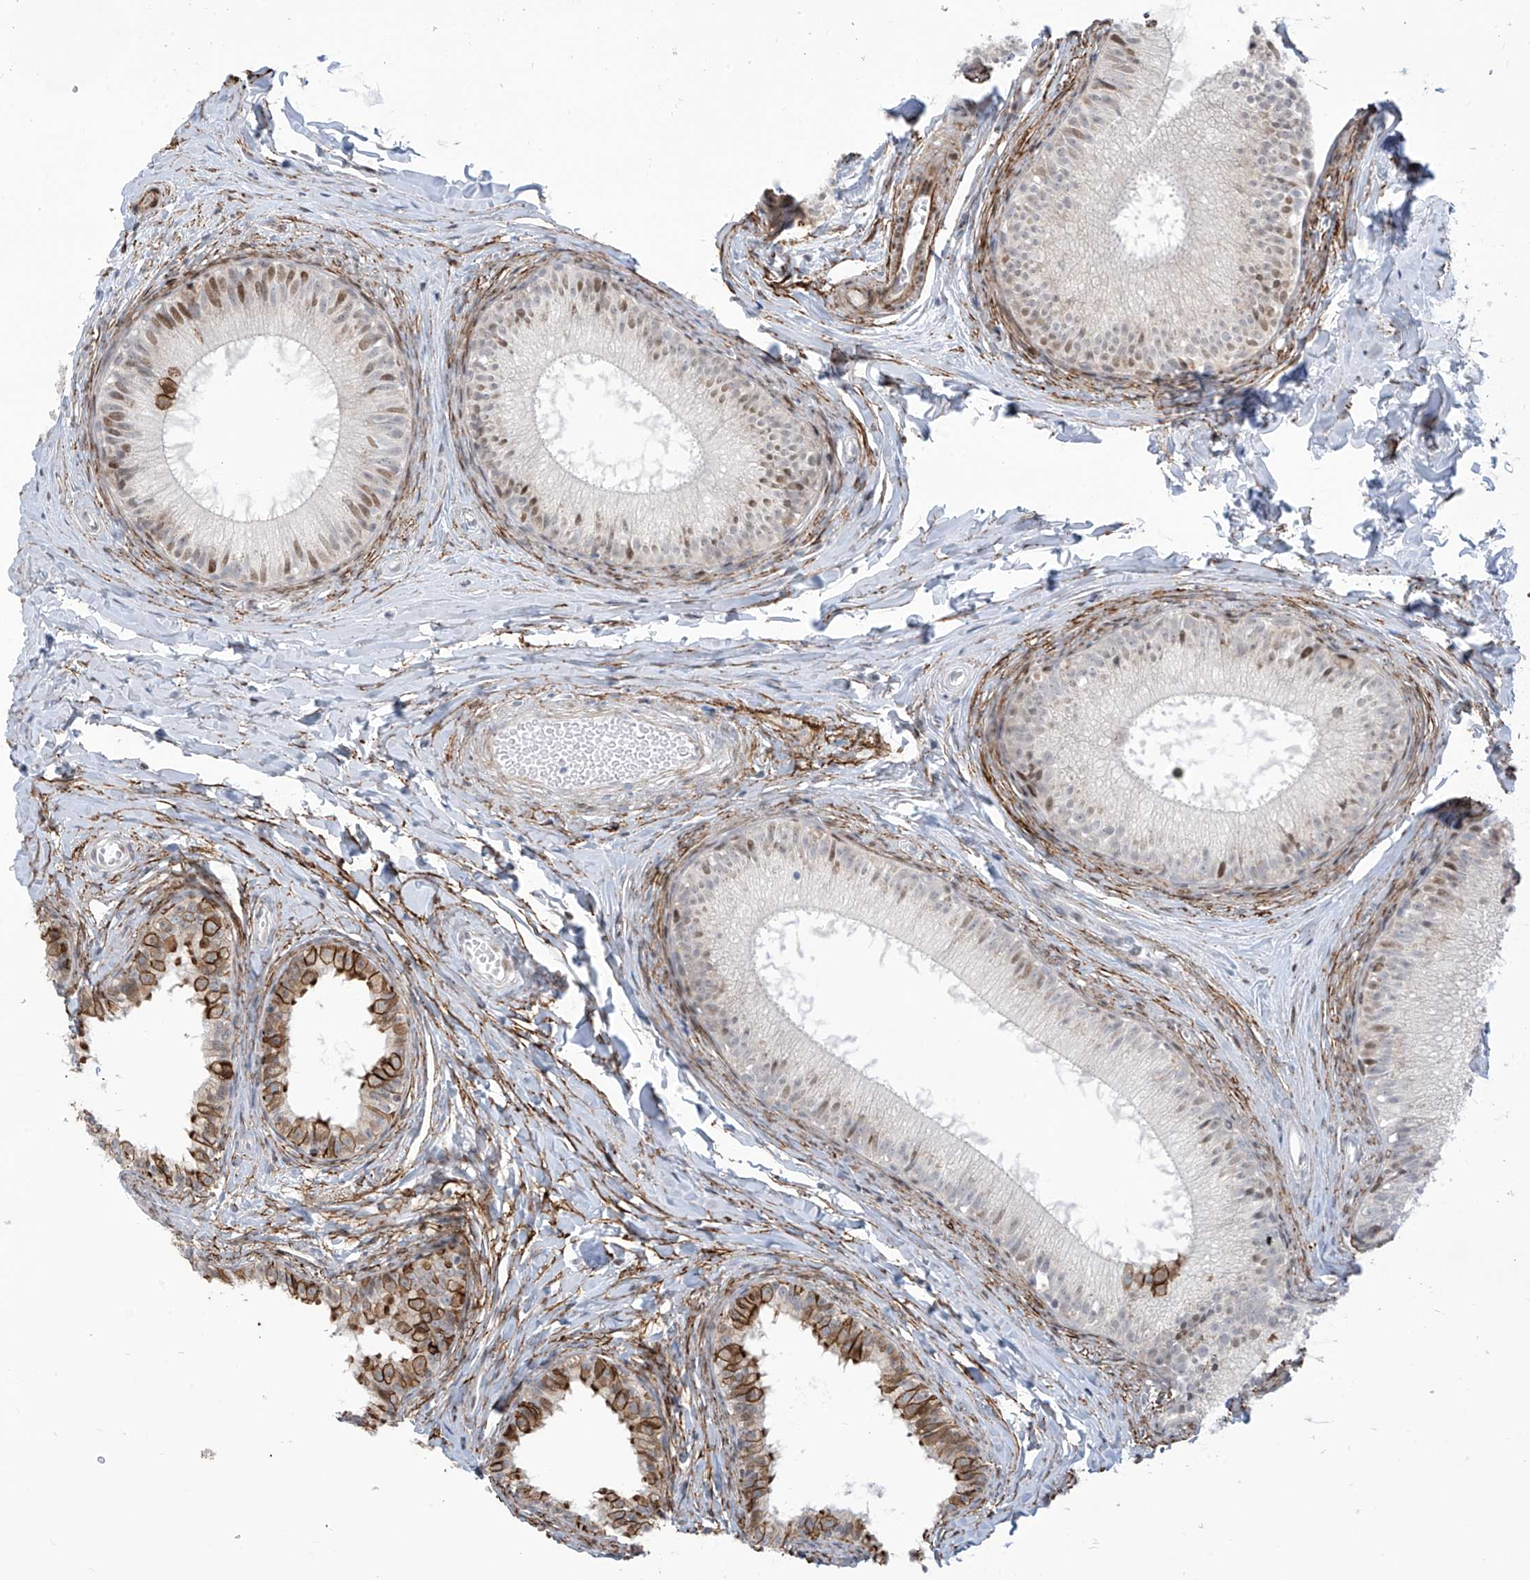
{"staining": {"intensity": "moderate", "quantity": "25%-75%", "location": "cytoplasmic/membranous,nuclear"}, "tissue": "epididymis", "cell_type": "Glandular cells", "image_type": "normal", "snomed": [{"axis": "morphology", "description": "Normal tissue, NOS"}, {"axis": "topography", "description": "Epididymis"}], "caption": "Glandular cells display medium levels of moderate cytoplasmic/membranous,nuclear expression in about 25%-75% of cells in normal human epididymis. Nuclei are stained in blue.", "gene": "LIN9", "patient": {"sex": "male", "age": 34}}